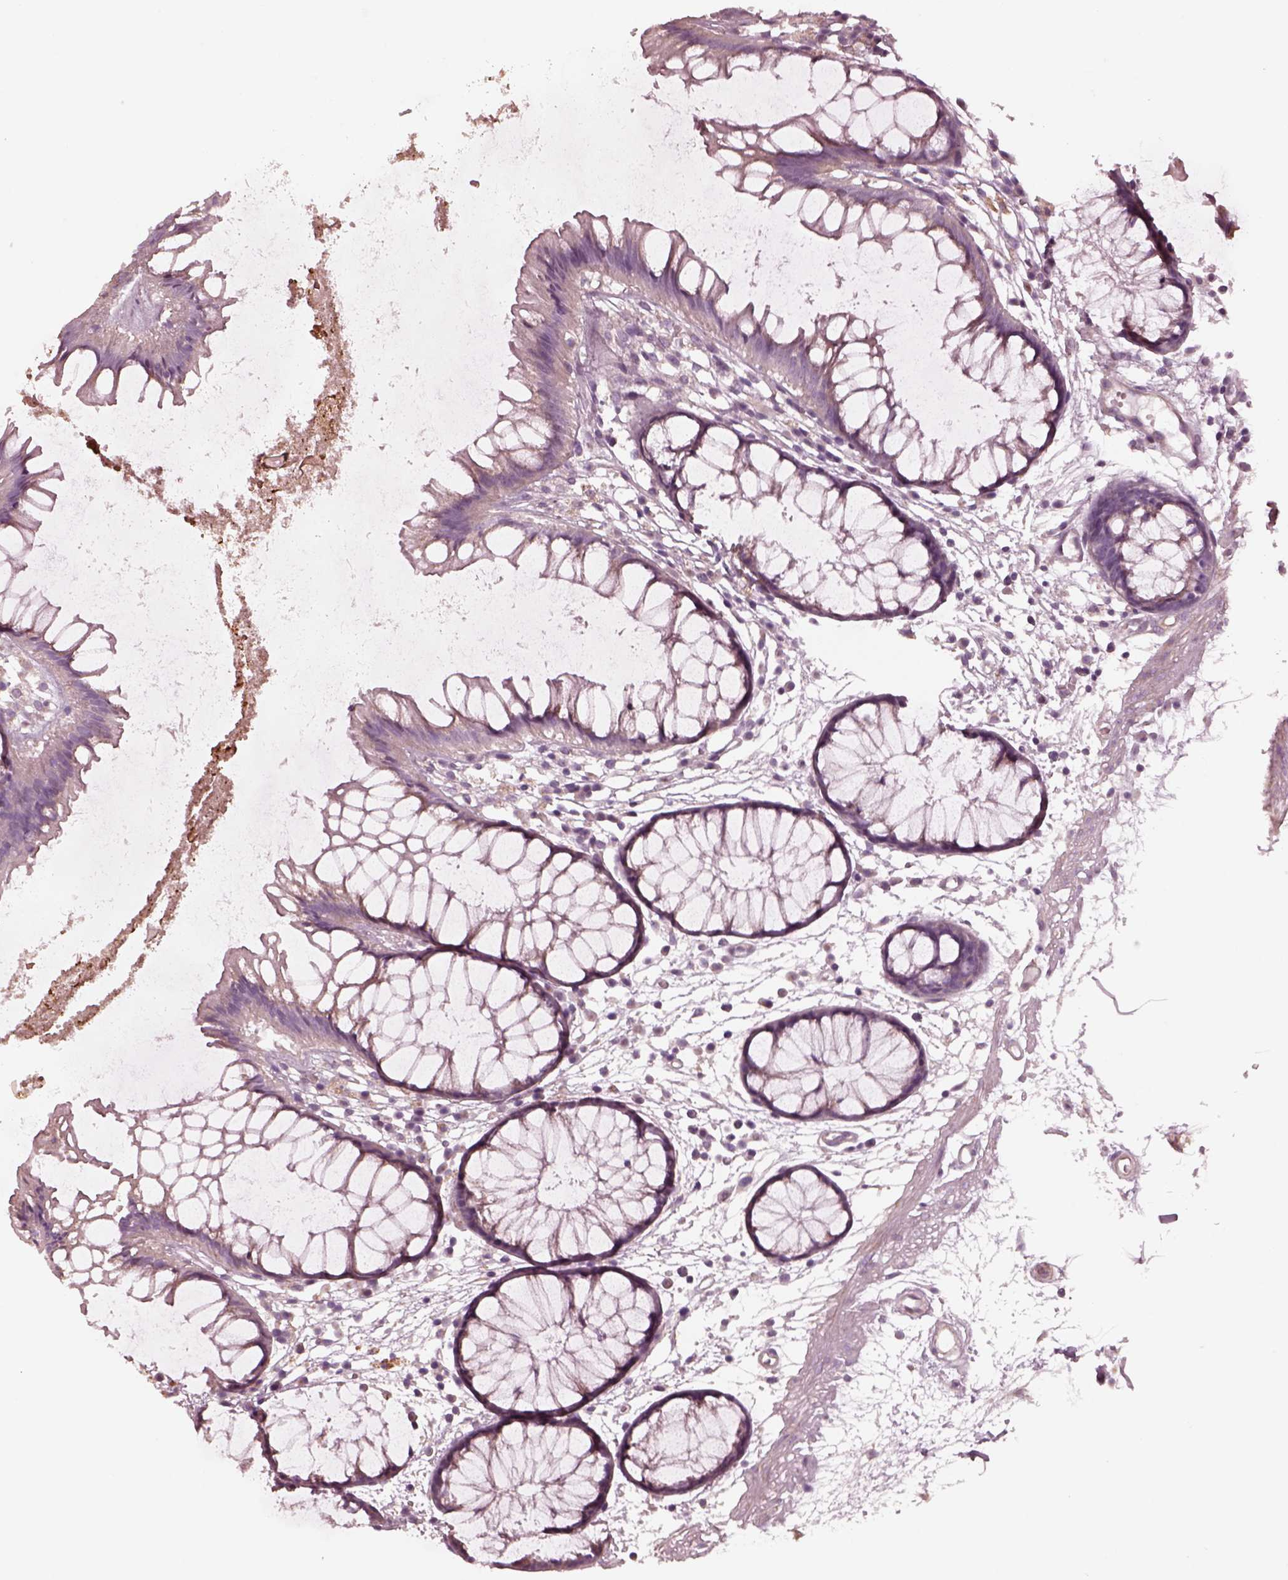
{"staining": {"intensity": "negative", "quantity": "none", "location": "none"}, "tissue": "colon", "cell_type": "Endothelial cells", "image_type": "normal", "snomed": [{"axis": "morphology", "description": "Normal tissue, NOS"}, {"axis": "morphology", "description": "Adenocarcinoma, NOS"}, {"axis": "topography", "description": "Colon"}], "caption": "This is a histopathology image of immunohistochemistry (IHC) staining of normal colon, which shows no staining in endothelial cells.", "gene": "KIF6", "patient": {"sex": "male", "age": 65}}